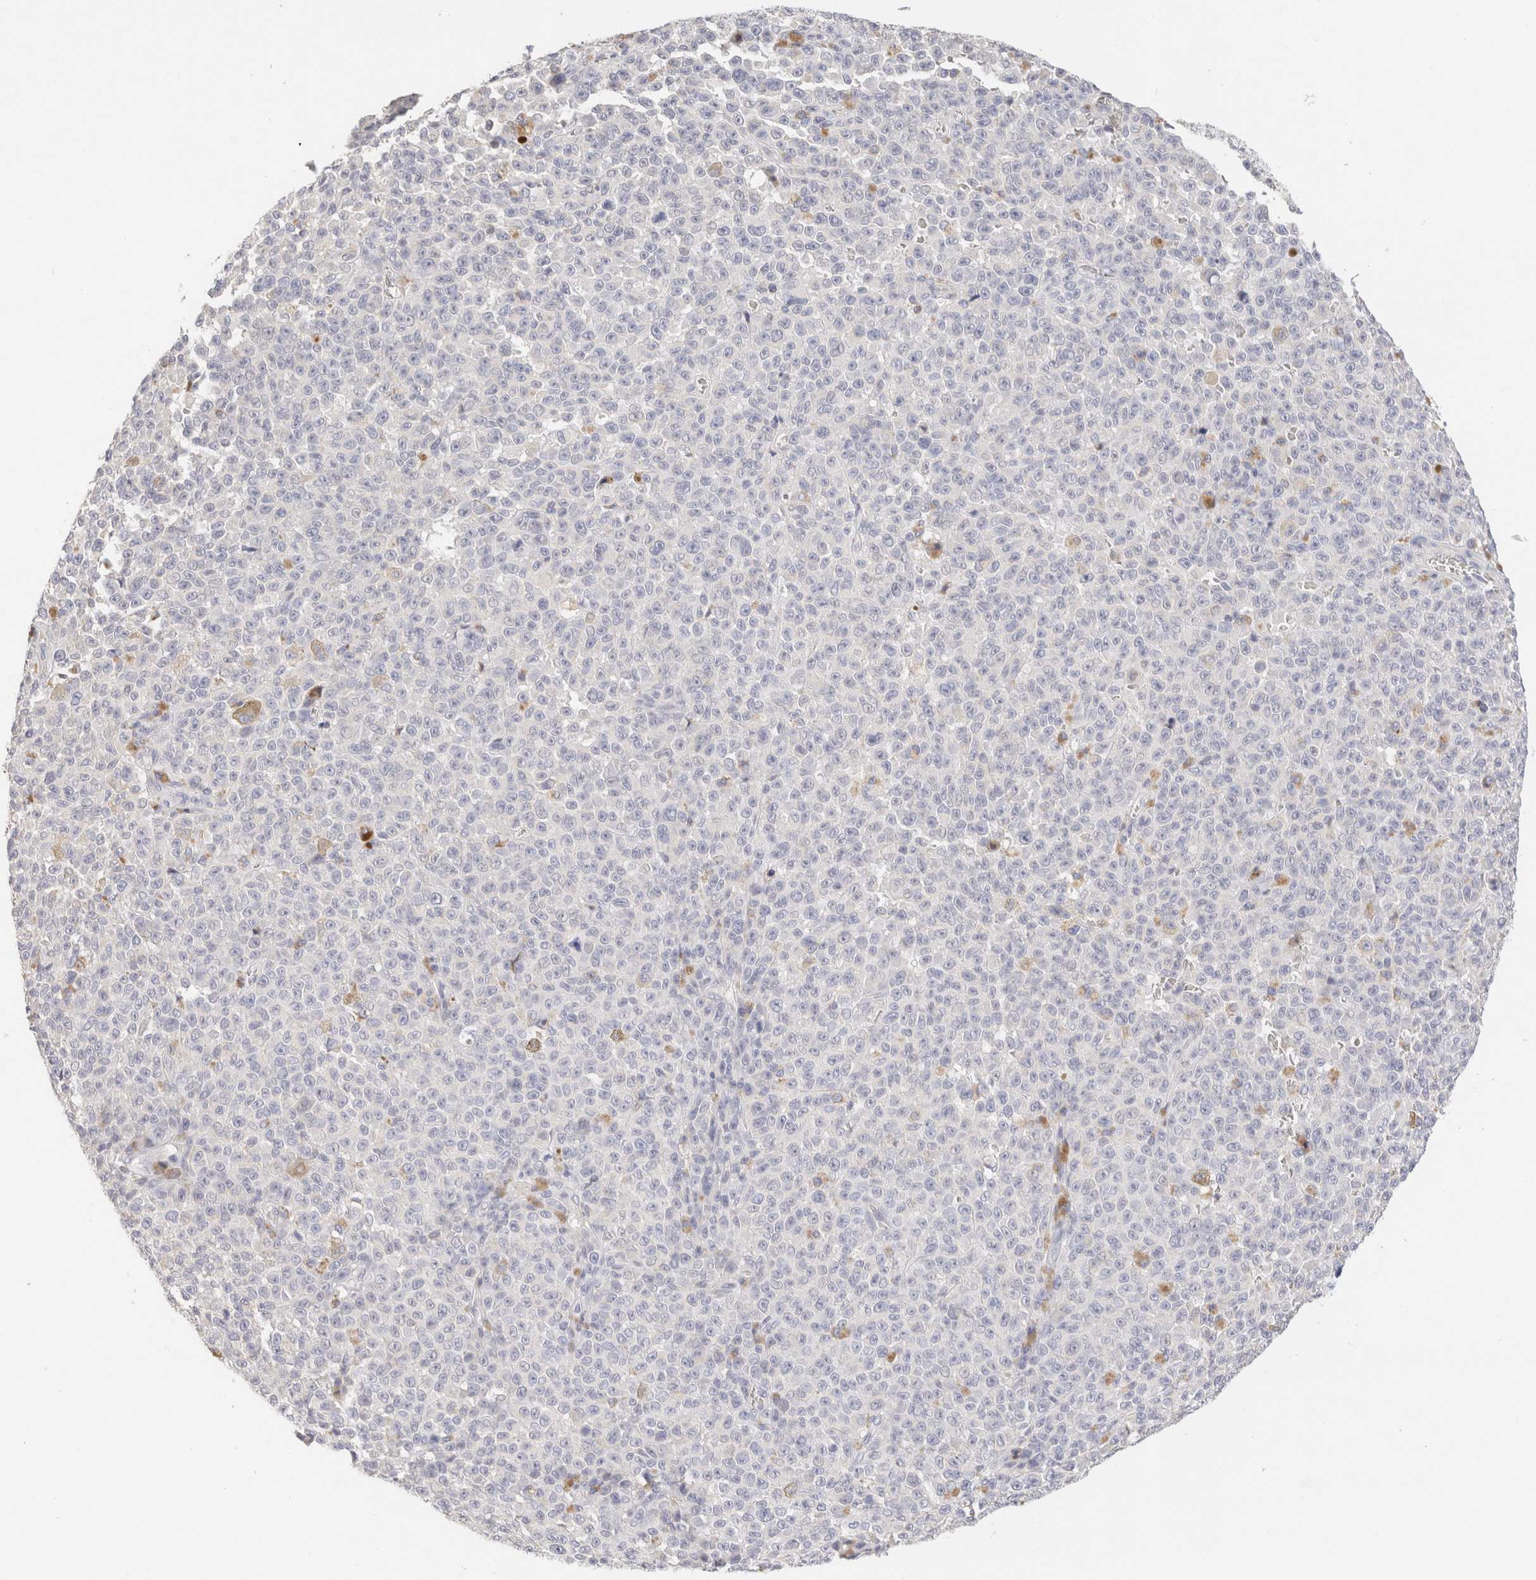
{"staining": {"intensity": "negative", "quantity": "none", "location": "none"}, "tissue": "melanoma", "cell_type": "Tumor cells", "image_type": "cancer", "snomed": [{"axis": "morphology", "description": "Malignant melanoma, NOS"}, {"axis": "topography", "description": "Skin"}], "caption": "Human melanoma stained for a protein using immunohistochemistry (IHC) reveals no staining in tumor cells.", "gene": "SCGB2A2", "patient": {"sex": "female", "age": 82}}